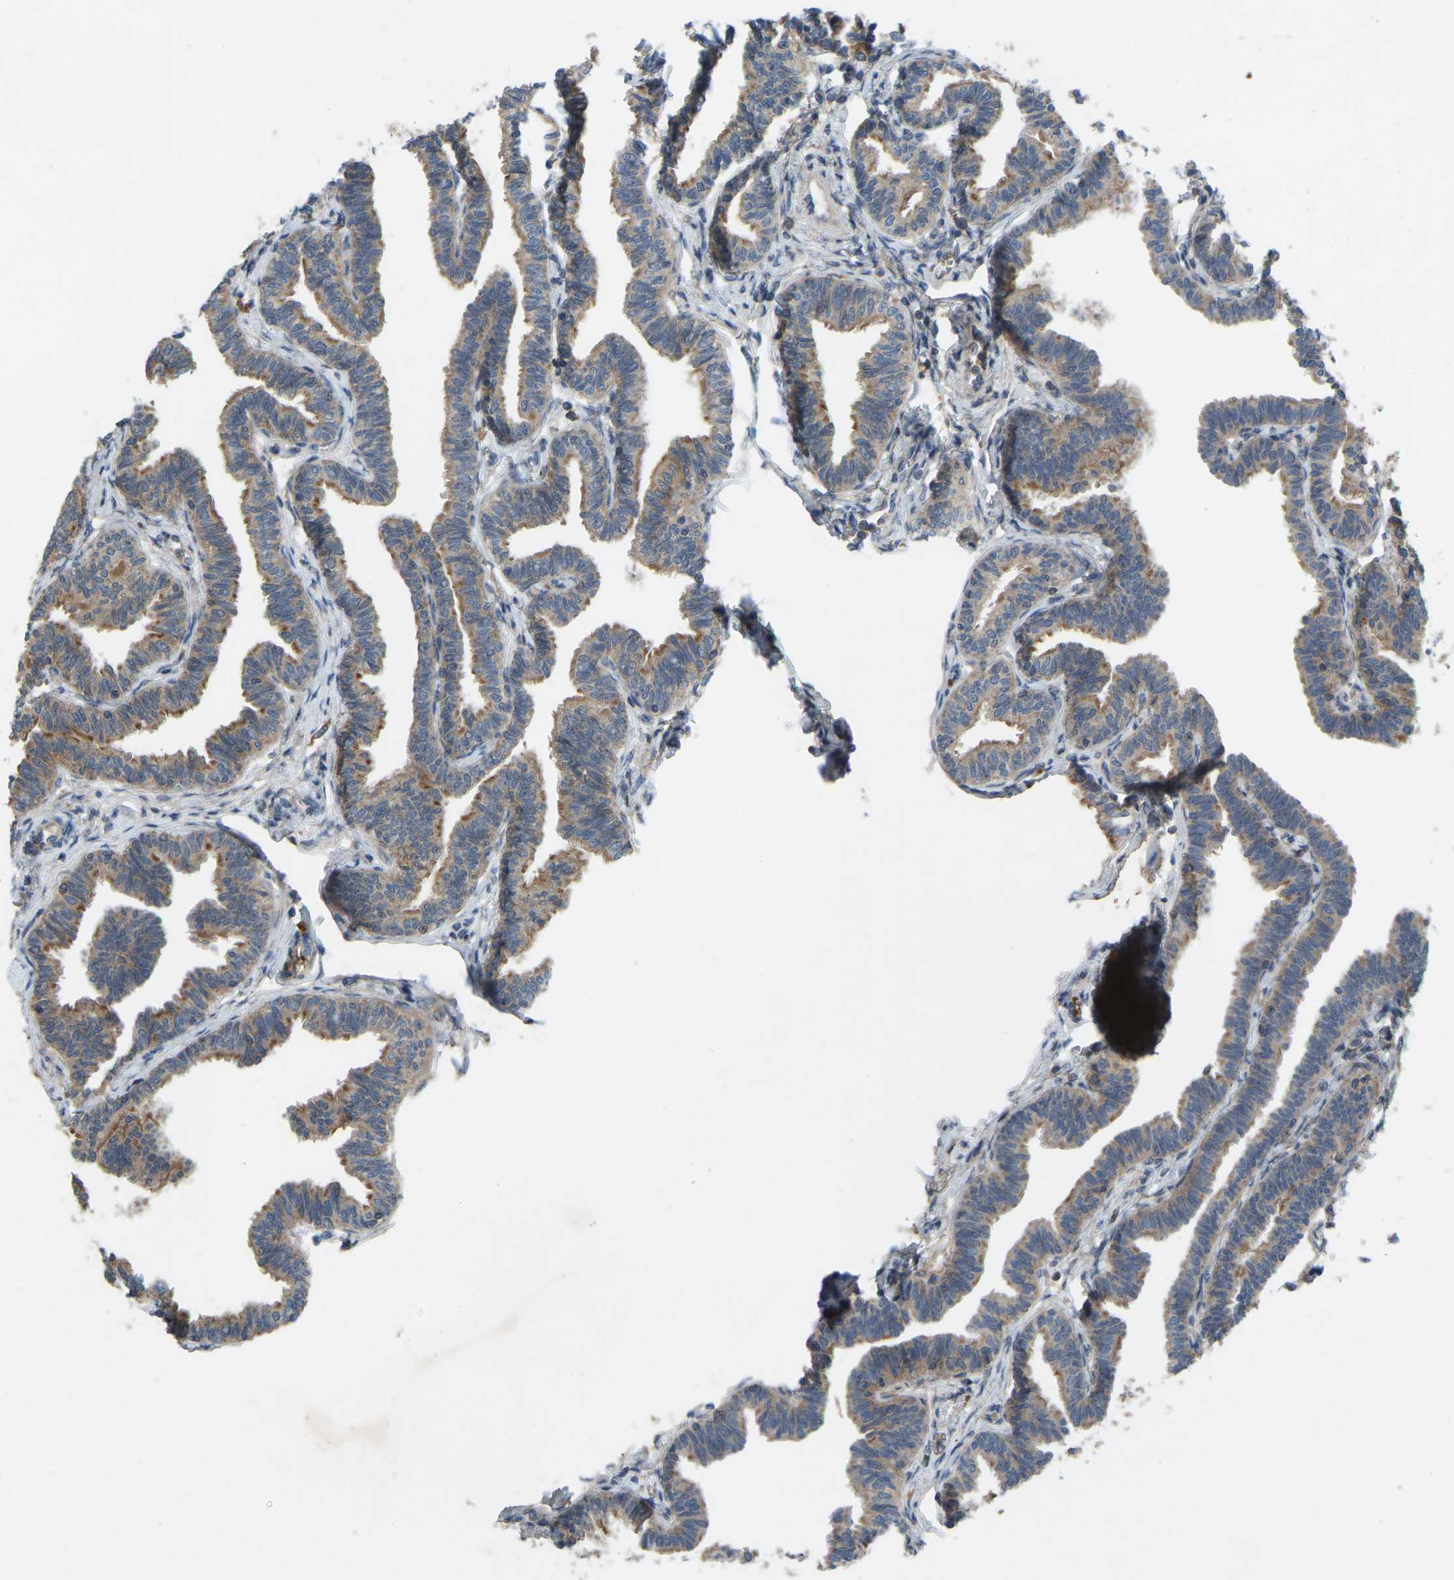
{"staining": {"intensity": "moderate", "quantity": "25%-75%", "location": "cytoplasmic/membranous"}, "tissue": "fallopian tube", "cell_type": "Glandular cells", "image_type": "normal", "snomed": [{"axis": "morphology", "description": "Normal tissue, NOS"}, {"axis": "topography", "description": "Fallopian tube"}, {"axis": "topography", "description": "Ovary"}], "caption": "High-magnification brightfield microscopy of normal fallopian tube stained with DAB (3,3'-diaminobenzidine) (brown) and counterstained with hematoxylin (blue). glandular cells exhibit moderate cytoplasmic/membranous staining is identified in about25%-75% of cells. (DAB (3,3'-diaminobenzidine) IHC, brown staining for protein, blue staining for nuclei).", "gene": "ZNF71", "patient": {"sex": "female", "age": 23}}